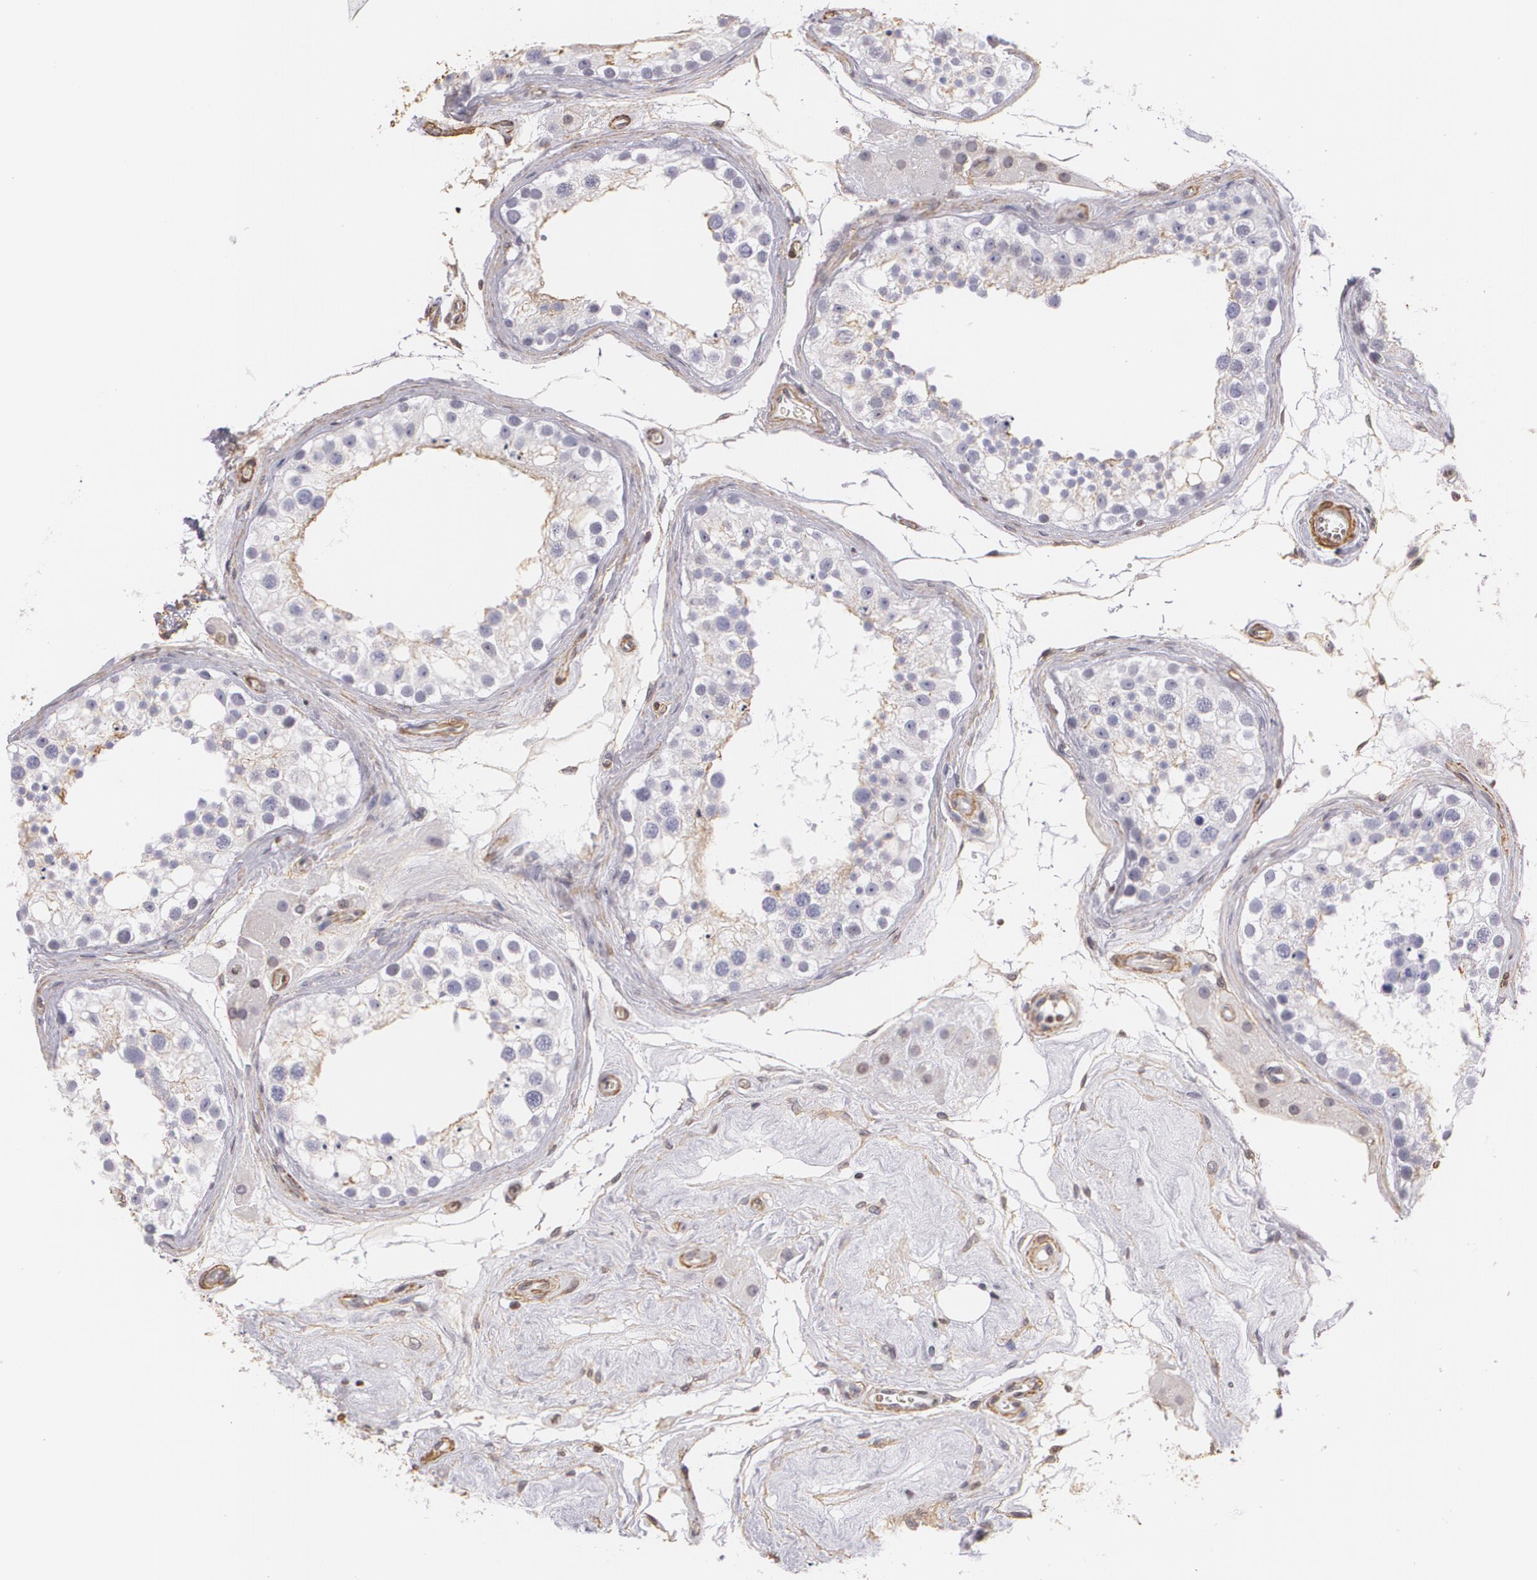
{"staining": {"intensity": "negative", "quantity": "none", "location": "none"}, "tissue": "testis", "cell_type": "Cells in seminiferous ducts", "image_type": "normal", "snomed": [{"axis": "morphology", "description": "Normal tissue, NOS"}, {"axis": "topography", "description": "Testis"}], "caption": "DAB (3,3'-diaminobenzidine) immunohistochemical staining of benign human testis demonstrates no significant staining in cells in seminiferous ducts. (DAB IHC, high magnification).", "gene": "VAMP1", "patient": {"sex": "male", "age": 68}}